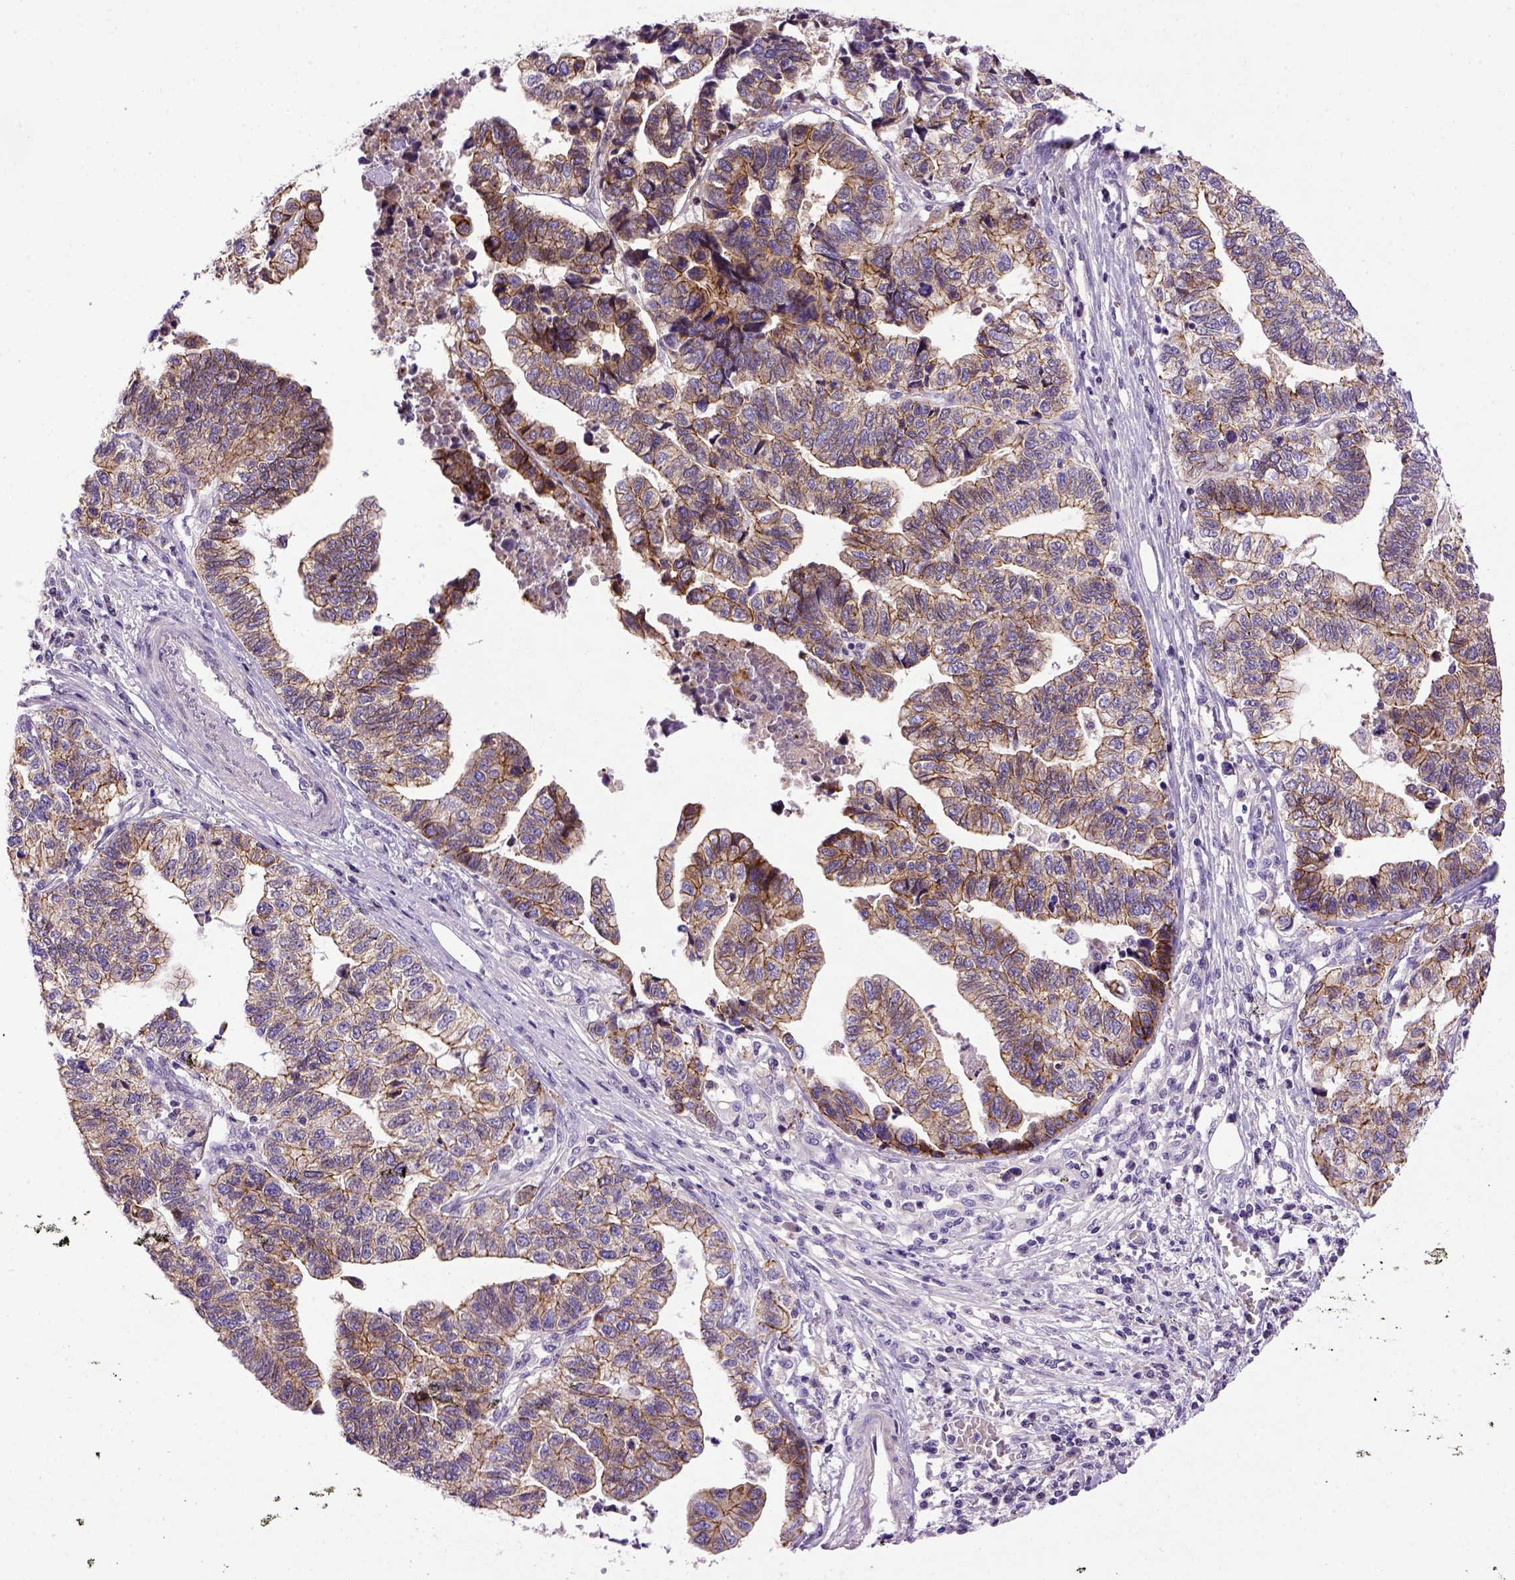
{"staining": {"intensity": "moderate", "quantity": ">75%", "location": "cytoplasmic/membranous"}, "tissue": "stomach cancer", "cell_type": "Tumor cells", "image_type": "cancer", "snomed": [{"axis": "morphology", "description": "Adenocarcinoma, NOS"}, {"axis": "topography", "description": "Stomach, upper"}], "caption": "Stomach cancer (adenocarcinoma) stained with a protein marker displays moderate staining in tumor cells.", "gene": "CDH1", "patient": {"sex": "female", "age": 67}}